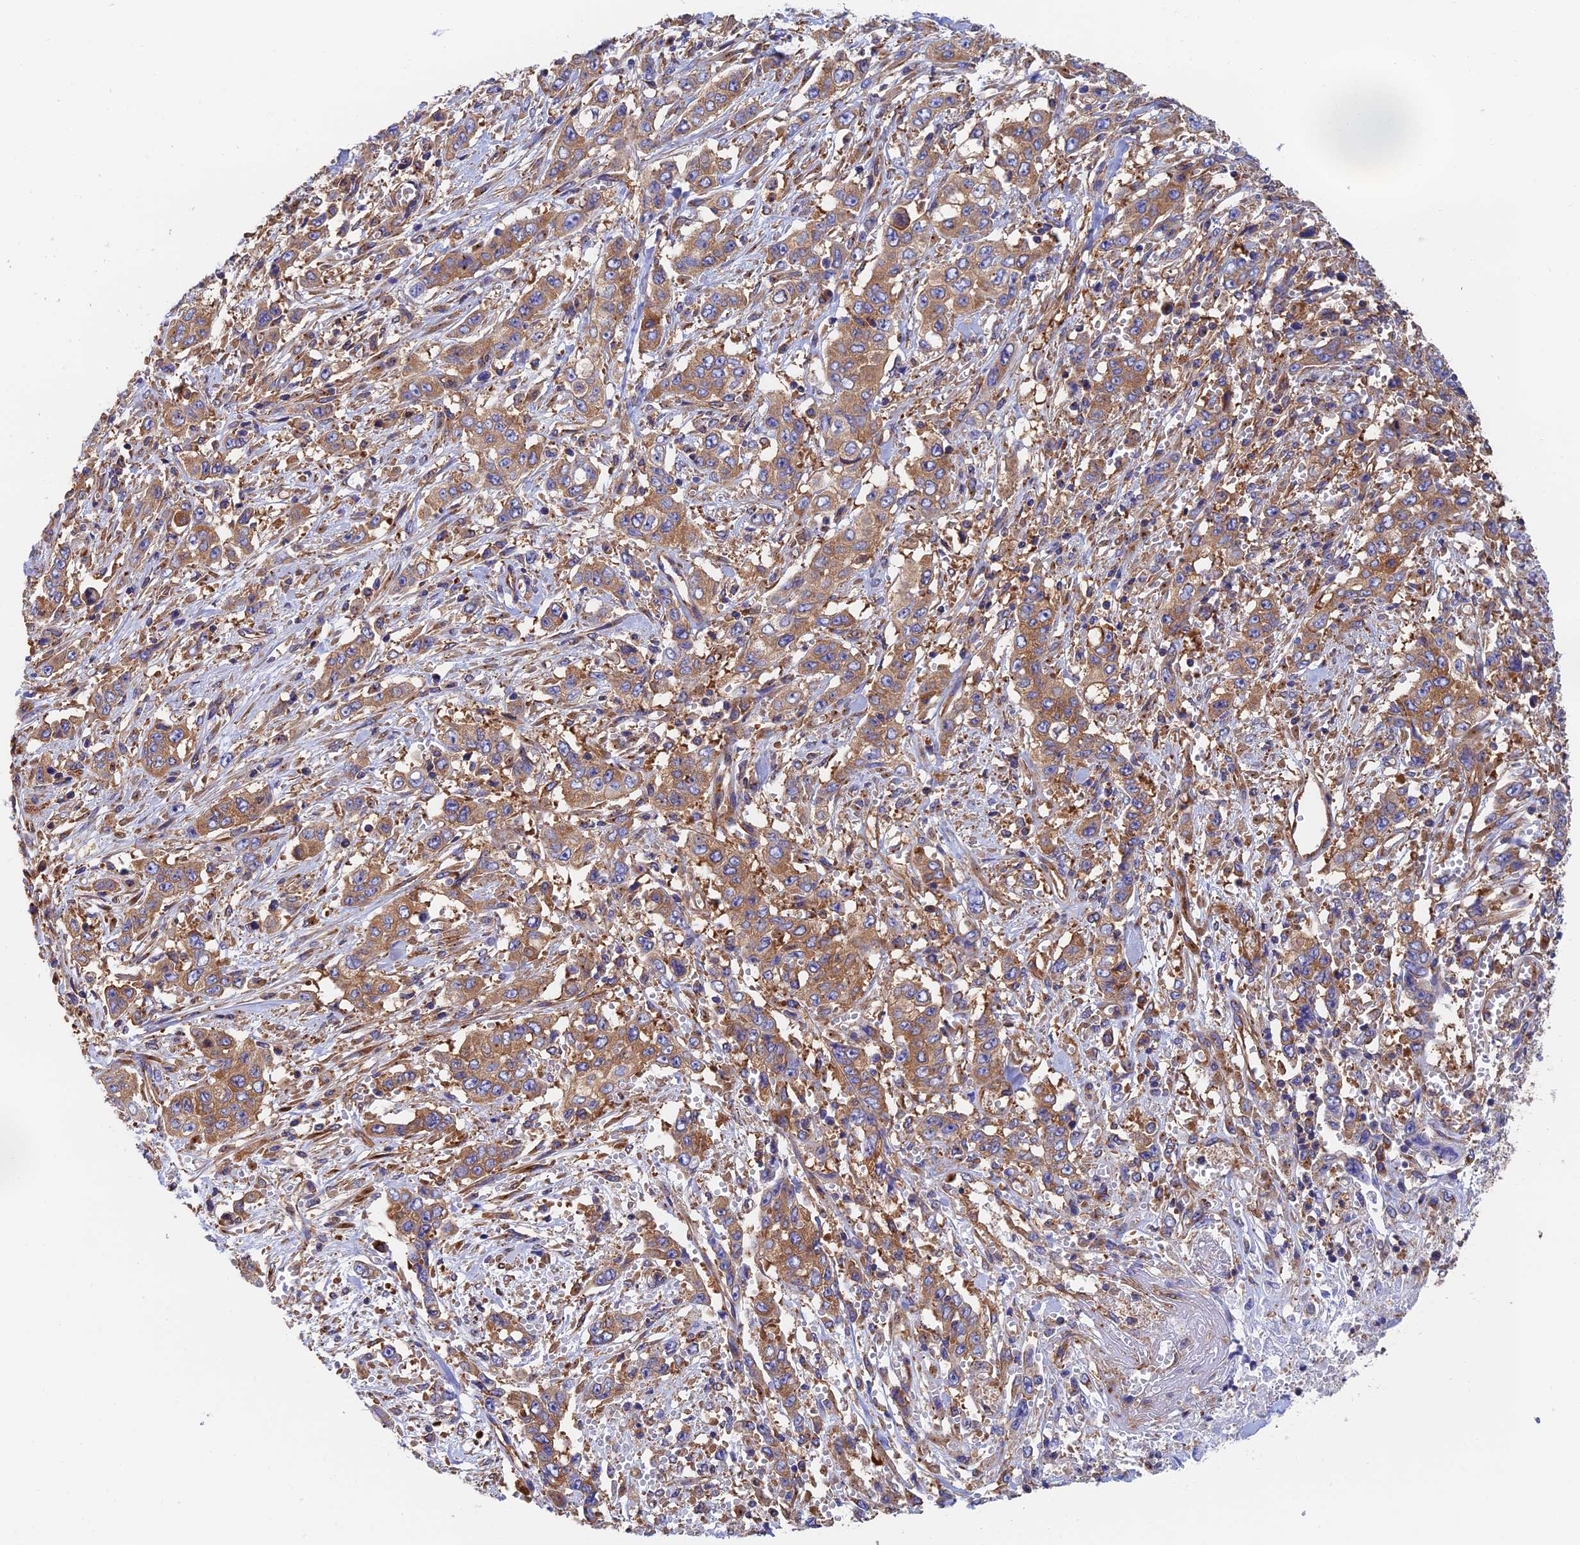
{"staining": {"intensity": "moderate", "quantity": ">75%", "location": "cytoplasmic/membranous"}, "tissue": "stomach cancer", "cell_type": "Tumor cells", "image_type": "cancer", "snomed": [{"axis": "morphology", "description": "Normal tissue, NOS"}, {"axis": "morphology", "description": "Adenocarcinoma, NOS"}, {"axis": "topography", "description": "Stomach"}], "caption": "The micrograph displays immunohistochemical staining of stomach cancer. There is moderate cytoplasmic/membranous expression is identified in approximately >75% of tumor cells.", "gene": "DCTN2", "patient": {"sex": "female", "age": 64}}